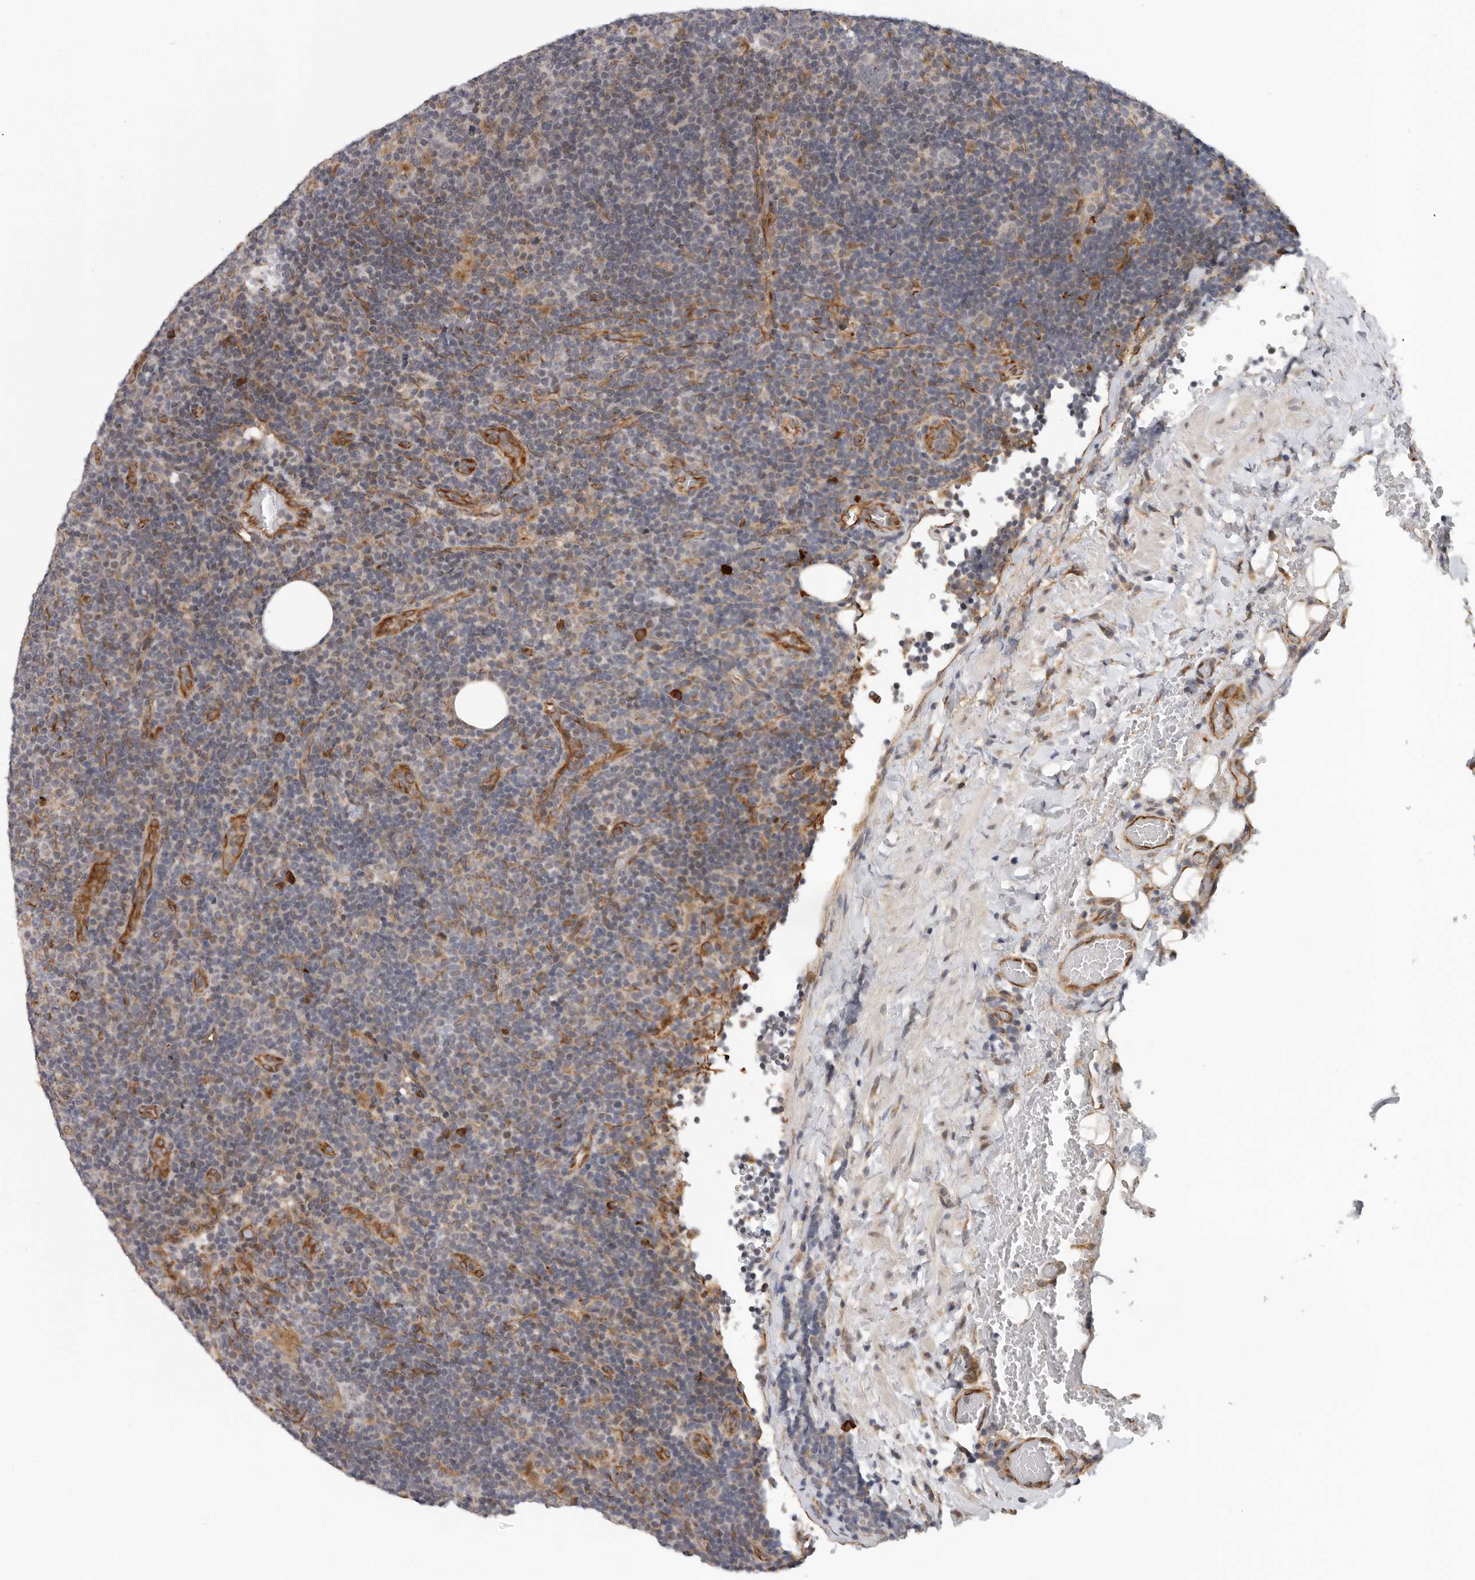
{"staining": {"intensity": "negative", "quantity": "none", "location": "none"}, "tissue": "lymphoma", "cell_type": "Tumor cells", "image_type": "cancer", "snomed": [{"axis": "morphology", "description": "Hodgkin's disease, NOS"}, {"axis": "topography", "description": "Lymph node"}], "caption": "Immunohistochemistry of human Hodgkin's disease exhibits no expression in tumor cells.", "gene": "RNF157", "patient": {"sex": "female", "age": 57}}